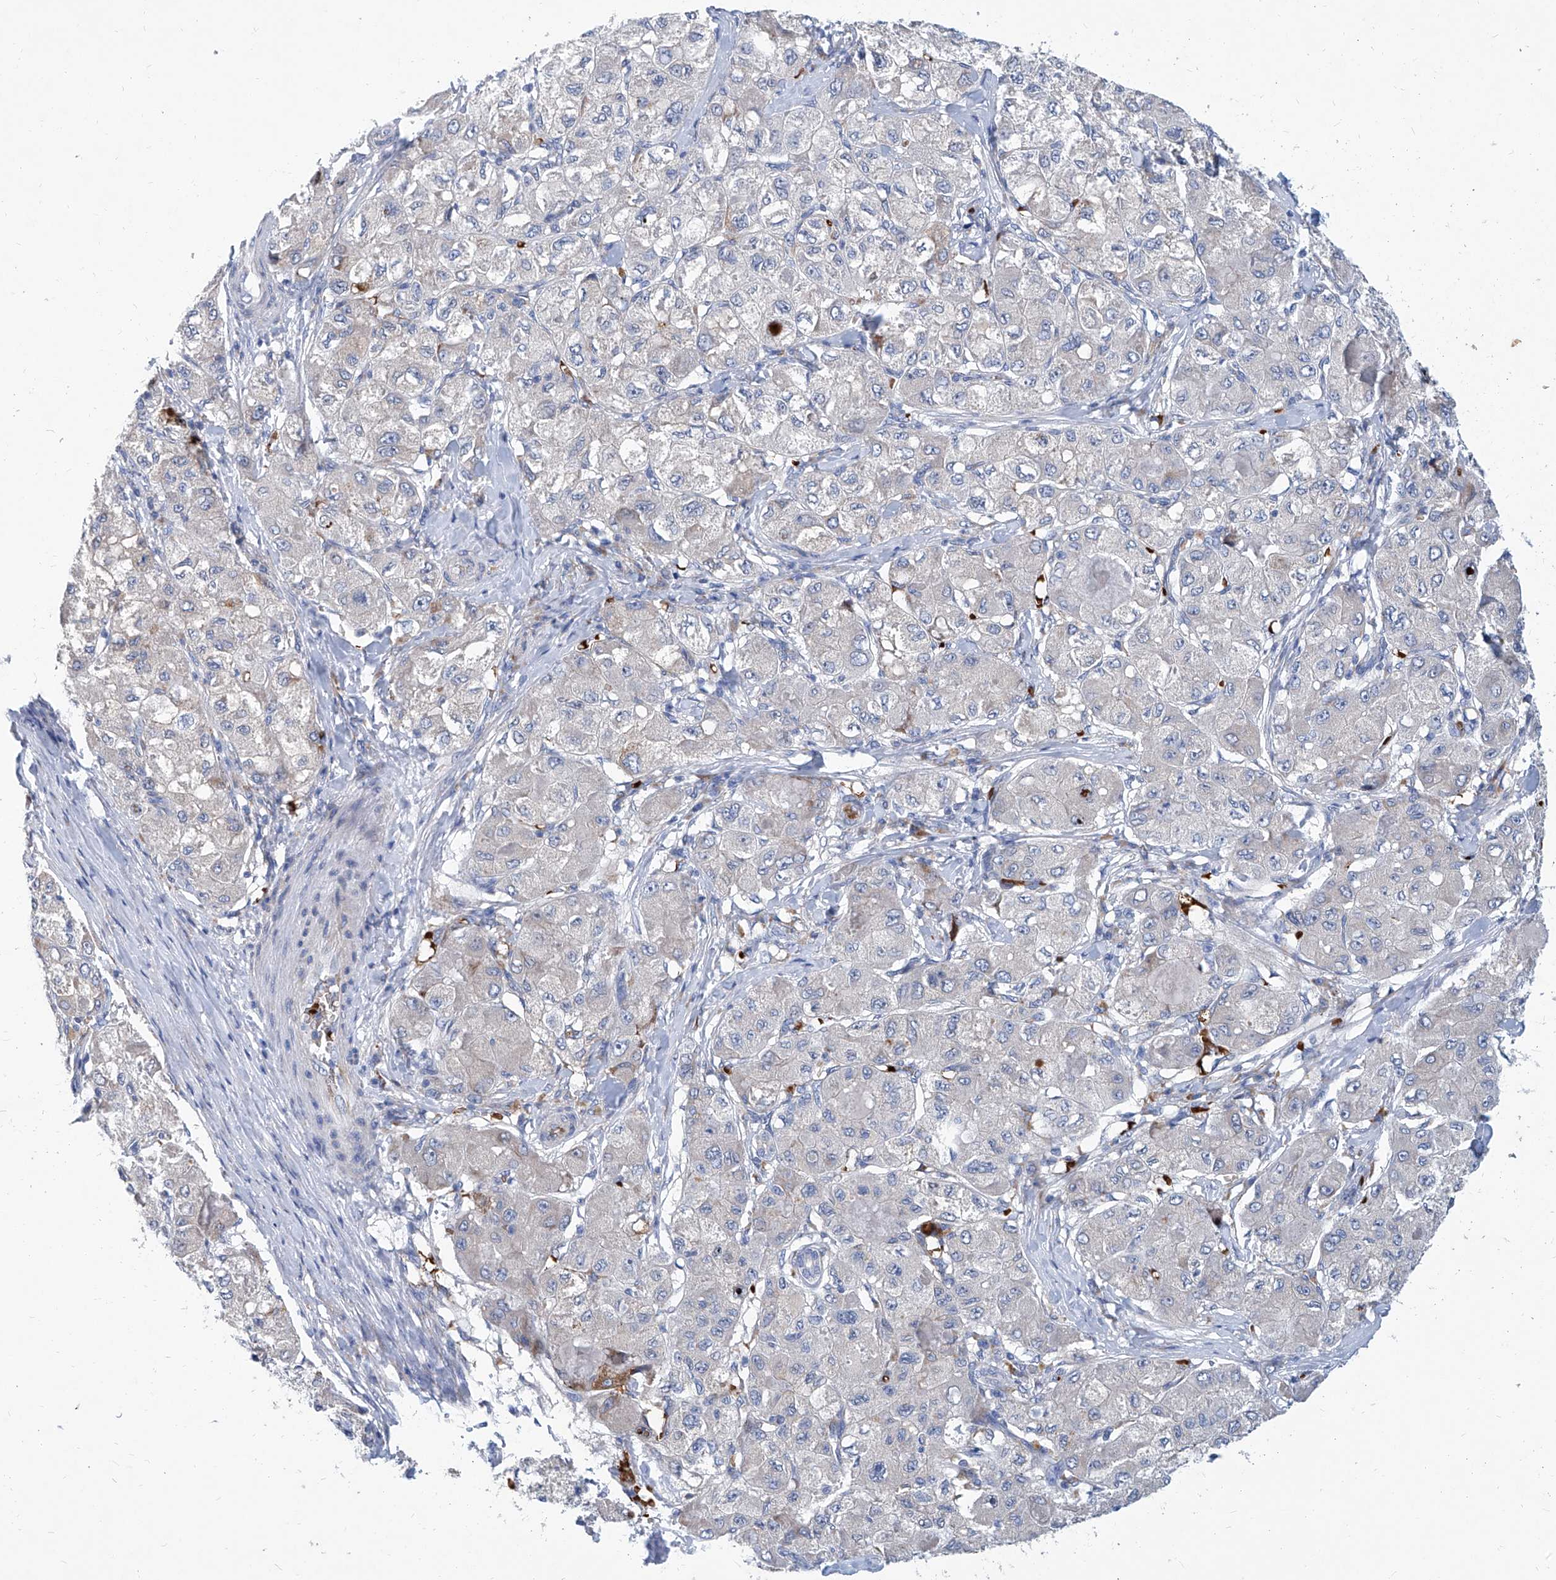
{"staining": {"intensity": "negative", "quantity": "none", "location": "none"}, "tissue": "liver cancer", "cell_type": "Tumor cells", "image_type": "cancer", "snomed": [{"axis": "morphology", "description": "Carcinoma, Hepatocellular, NOS"}, {"axis": "topography", "description": "Liver"}], "caption": "DAB immunohistochemical staining of liver cancer (hepatocellular carcinoma) shows no significant expression in tumor cells.", "gene": "FPR2", "patient": {"sex": "male", "age": 80}}